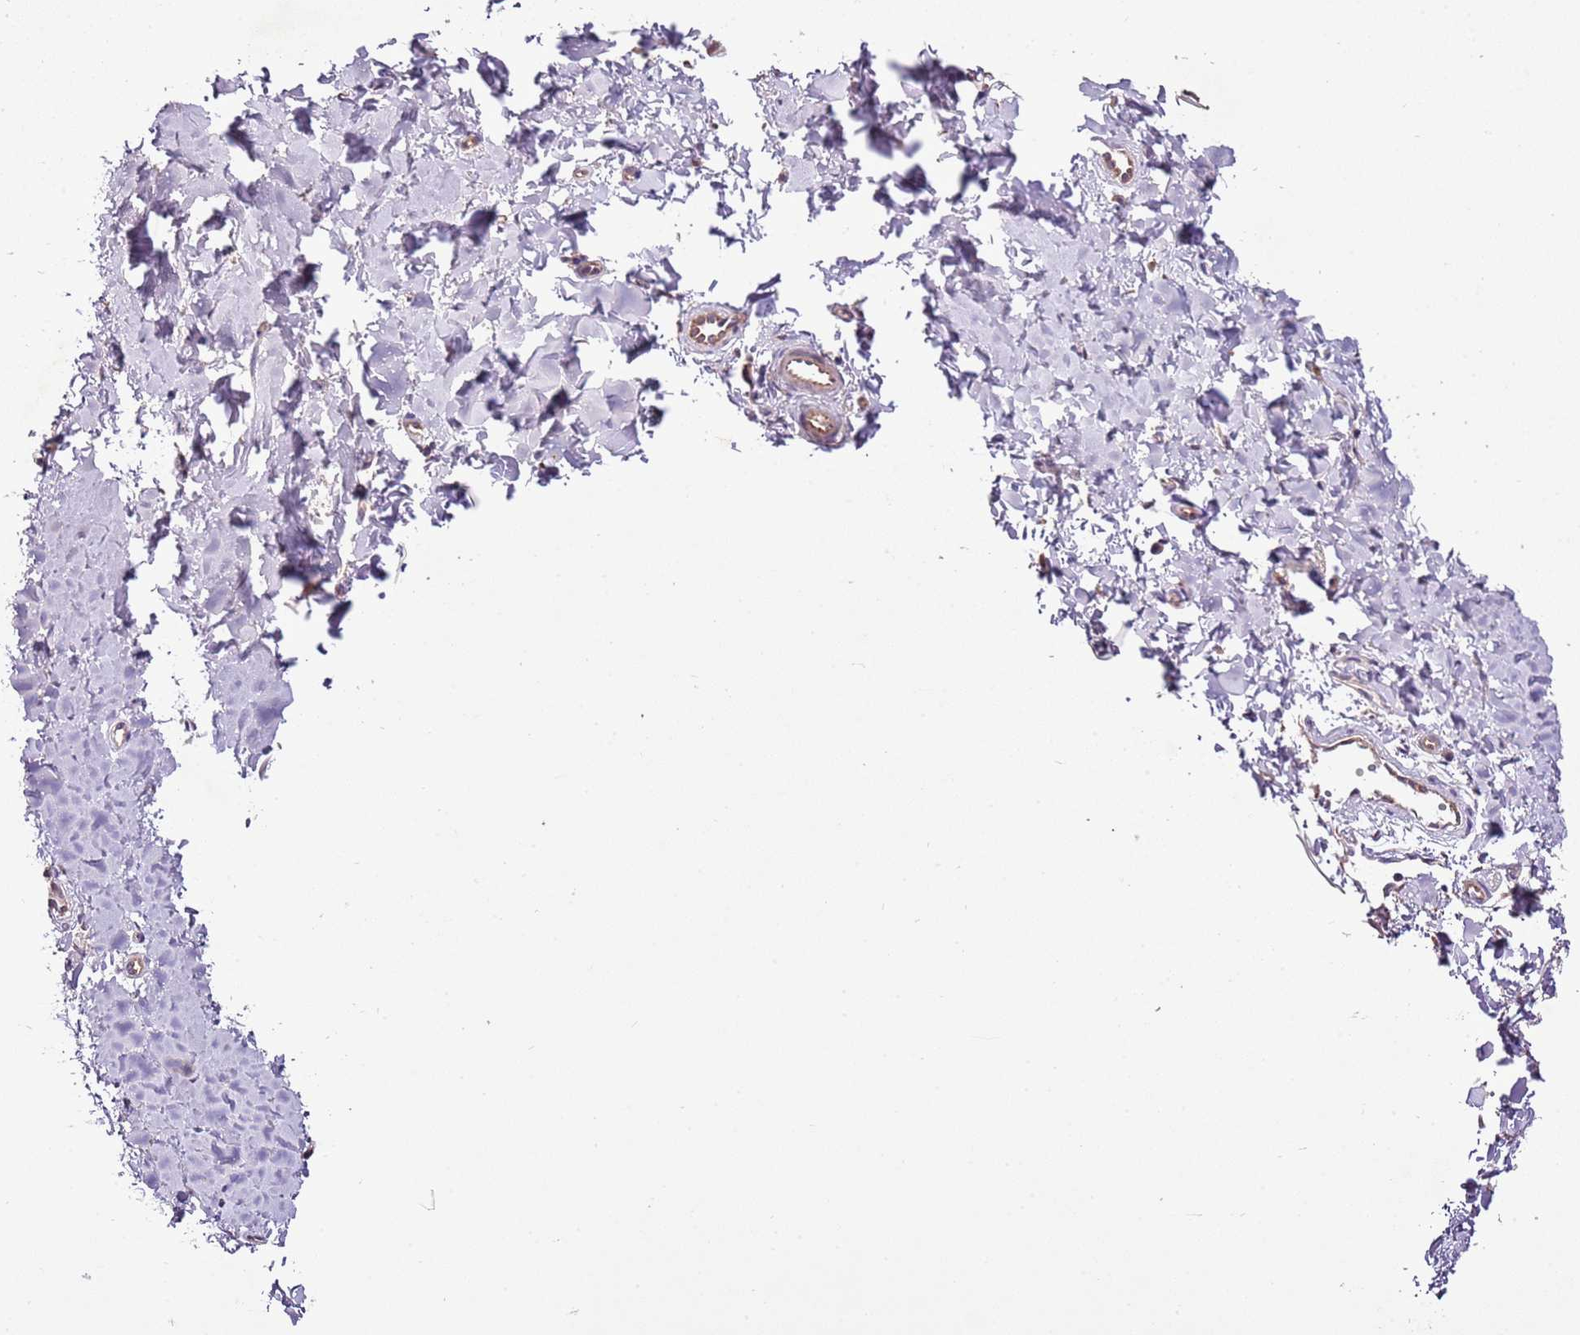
{"staining": {"intensity": "negative", "quantity": "none", "location": "none"}, "tissue": "skin cancer", "cell_type": "Tumor cells", "image_type": "cancer", "snomed": [{"axis": "morphology", "description": "Basal cell carcinoma"}, {"axis": "topography", "description": "Skin"}], "caption": "Immunohistochemistry (IHC) histopathology image of skin cancer stained for a protein (brown), which exhibits no positivity in tumor cells.", "gene": "CMKLR1", "patient": {"sex": "male", "age": 78}}